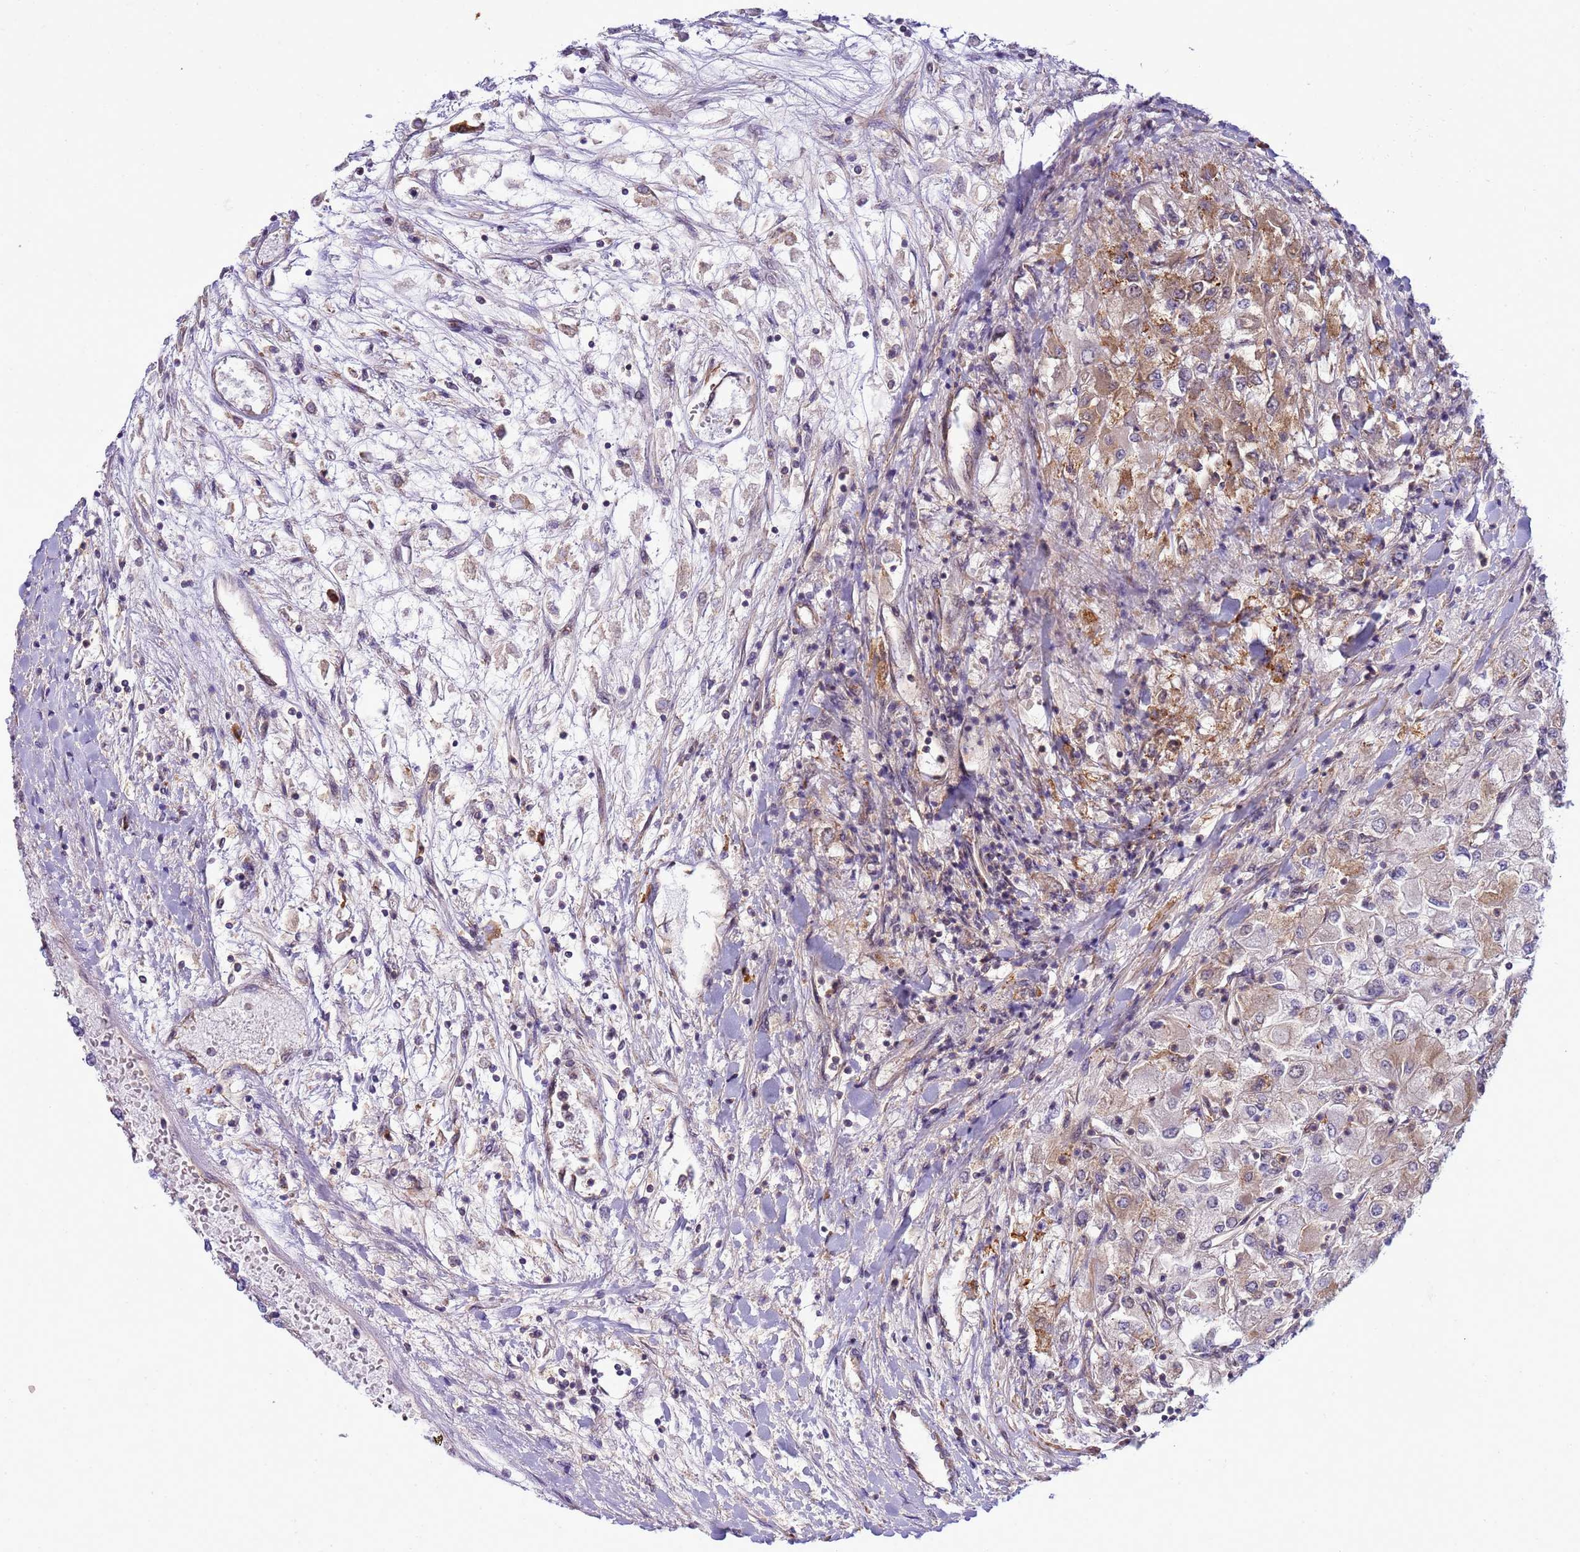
{"staining": {"intensity": "weak", "quantity": "<25%", "location": "cytoplasmic/membranous"}, "tissue": "renal cancer", "cell_type": "Tumor cells", "image_type": "cancer", "snomed": [{"axis": "morphology", "description": "Adenocarcinoma, NOS"}, {"axis": "topography", "description": "Kidney"}], "caption": "Tumor cells show no significant protein expression in renal cancer (adenocarcinoma). The staining is performed using DAB (3,3'-diaminobenzidine) brown chromogen with nuclei counter-stained in using hematoxylin.", "gene": "GEN1", "patient": {"sex": "male", "age": 80}}